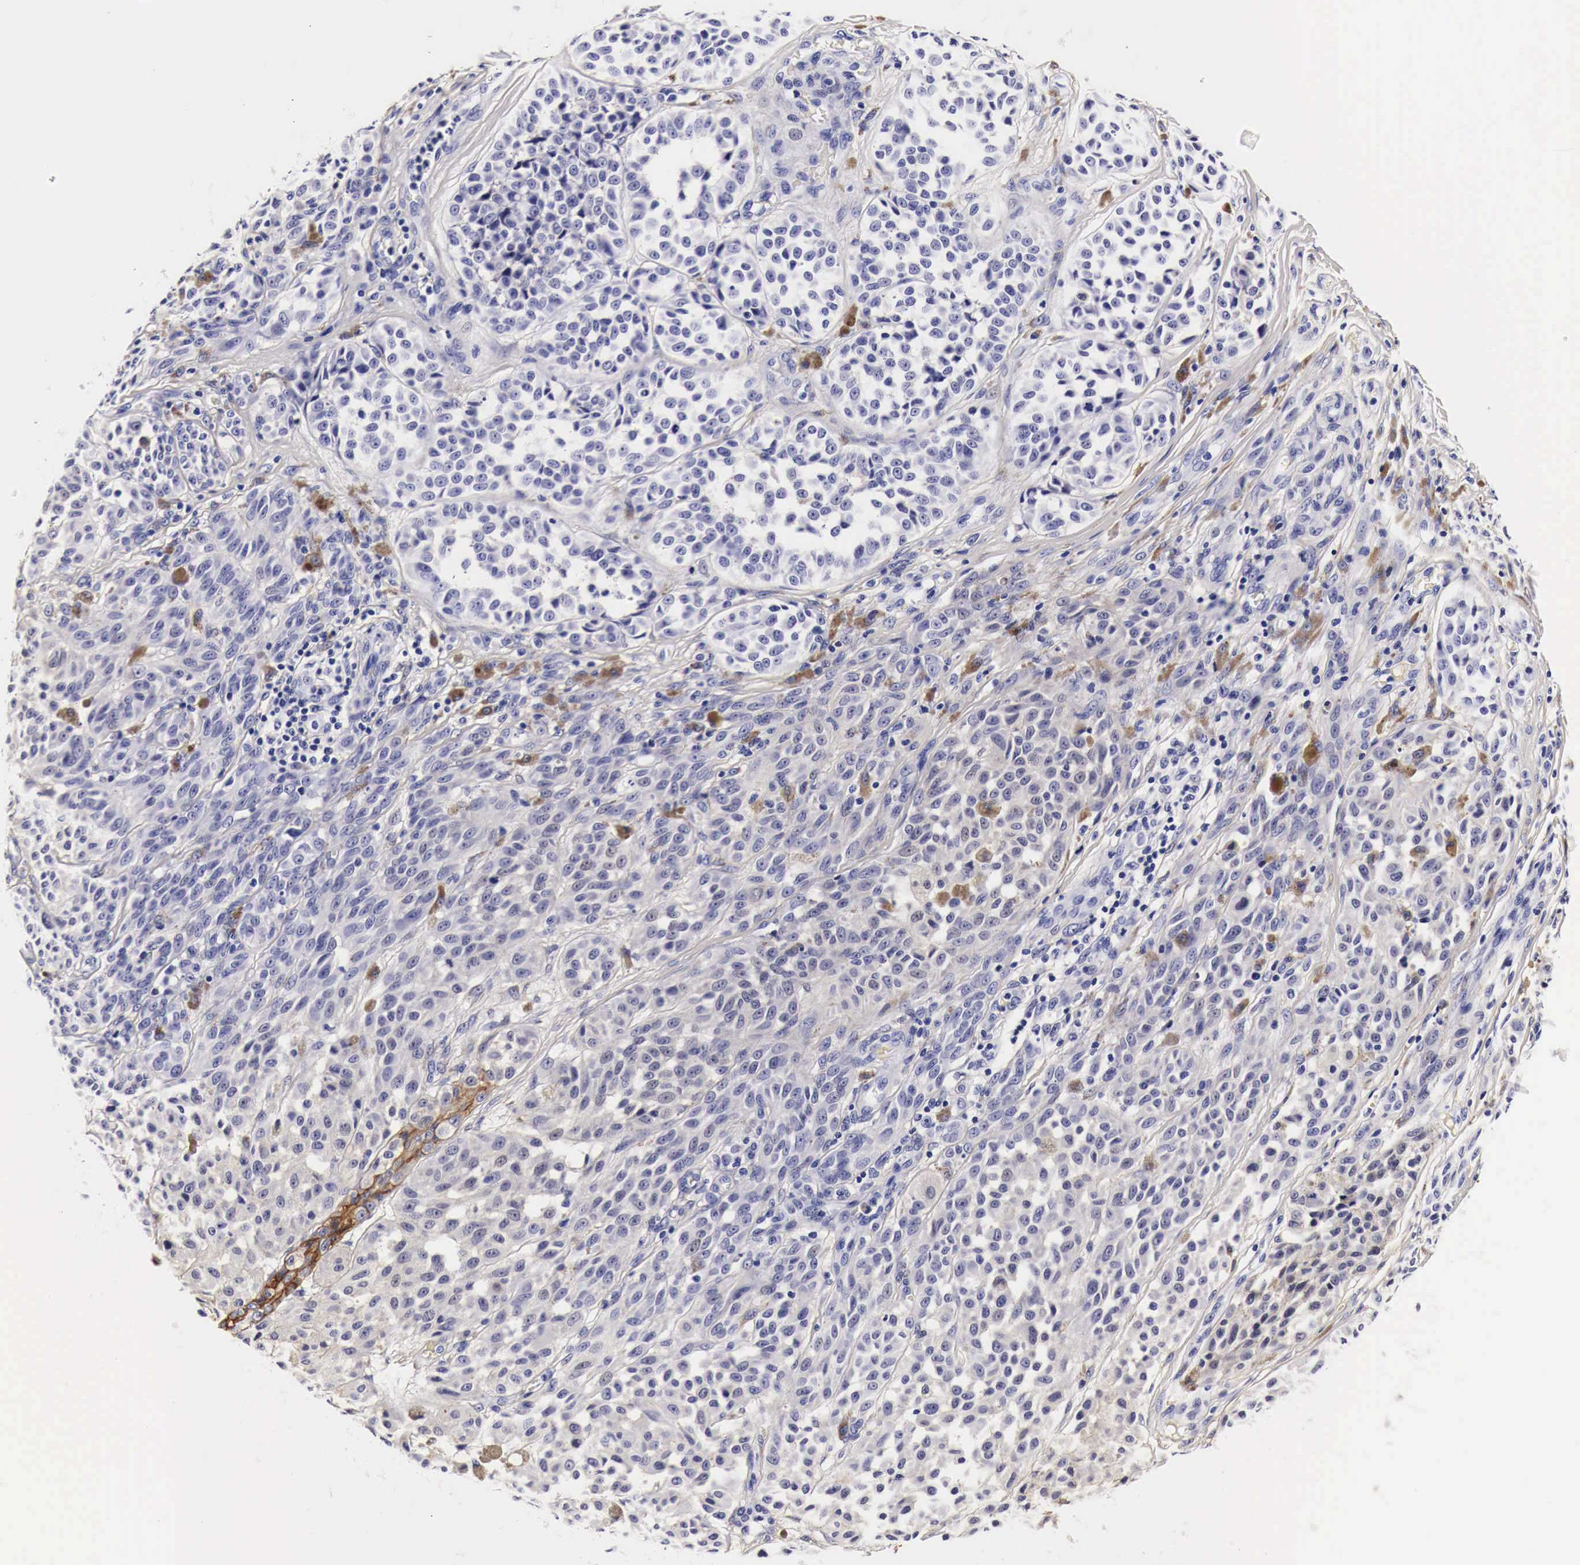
{"staining": {"intensity": "negative", "quantity": "none", "location": "none"}, "tissue": "melanoma", "cell_type": "Tumor cells", "image_type": "cancer", "snomed": [{"axis": "morphology", "description": "Malignant melanoma, NOS"}, {"axis": "topography", "description": "Skin"}], "caption": "Tumor cells show no significant staining in malignant melanoma. The staining is performed using DAB brown chromogen with nuclei counter-stained in using hematoxylin.", "gene": "EGFR", "patient": {"sex": "male", "age": 44}}